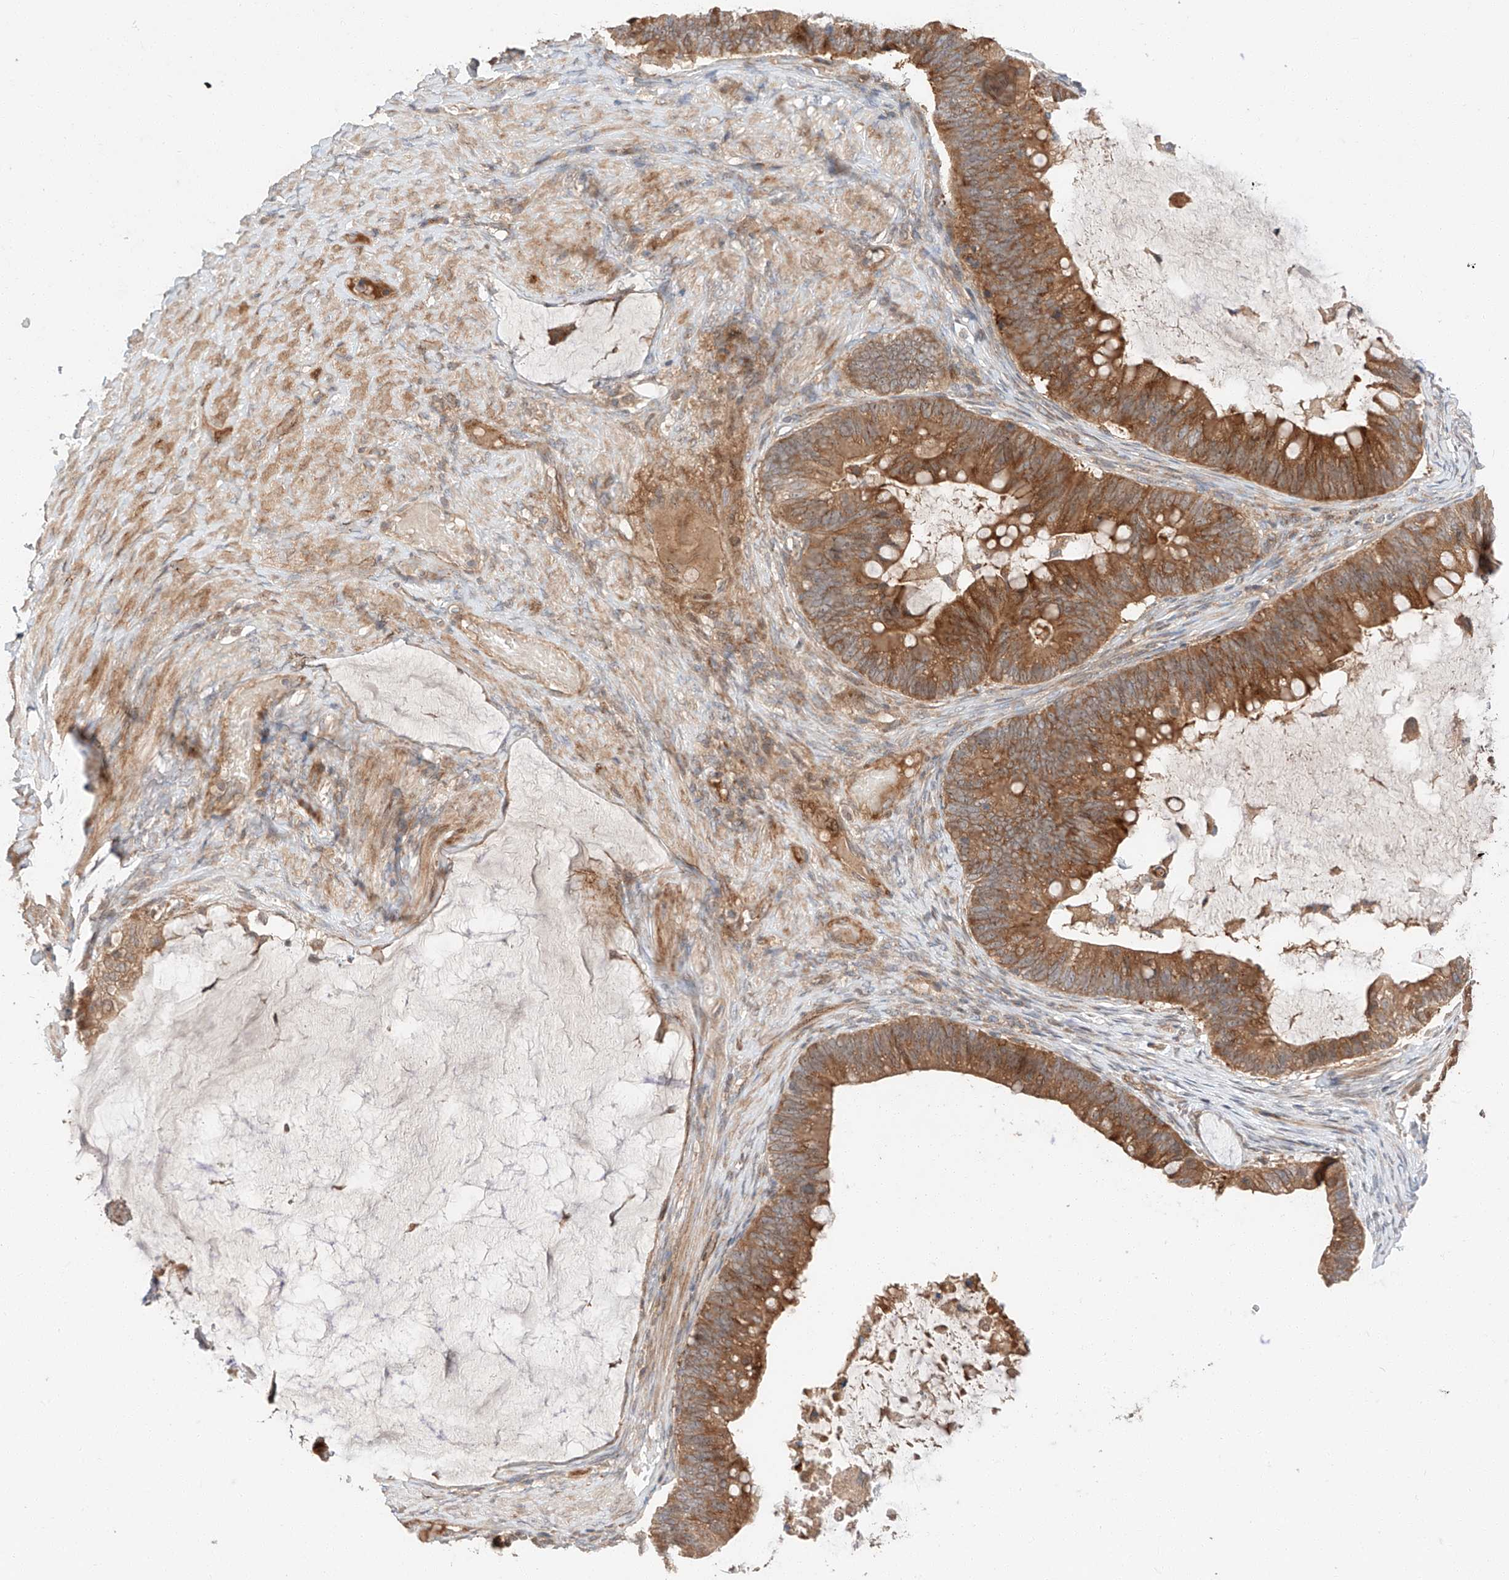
{"staining": {"intensity": "strong", "quantity": ">75%", "location": "cytoplasmic/membranous"}, "tissue": "ovarian cancer", "cell_type": "Tumor cells", "image_type": "cancer", "snomed": [{"axis": "morphology", "description": "Cystadenocarcinoma, mucinous, NOS"}, {"axis": "topography", "description": "Ovary"}], "caption": "An IHC image of neoplastic tissue is shown. Protein staining in brown highlights strong cytoplasmic/membranous positivity in ovarian cancer (mucinous cystadenocarcinoma) within tumor cells.", "gene": "XPNPEP1", "patient": {"sex": "female", "age": 61}}